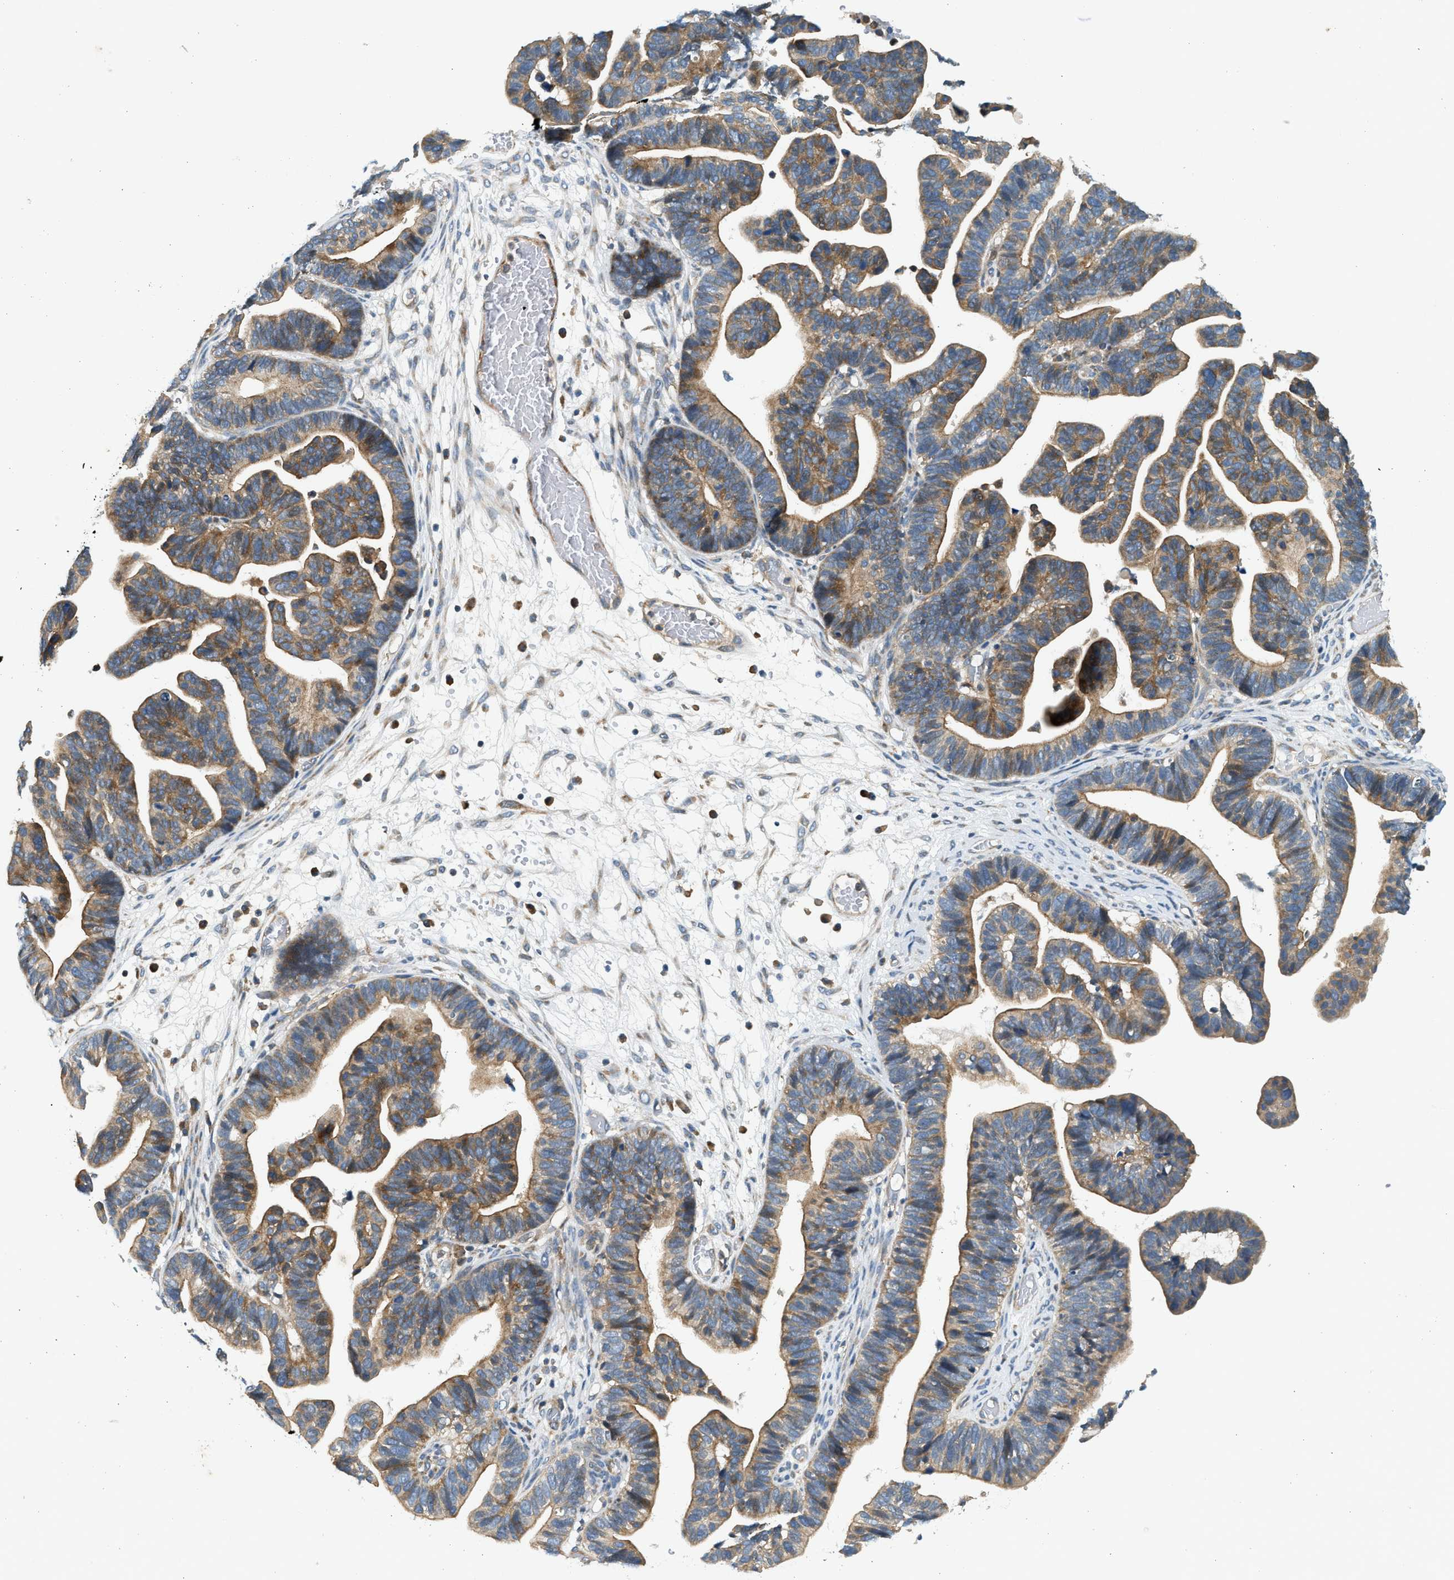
{"staining": {"intensity": "moderate", "quantity": "25%-75%", "location": "cytoplasmic/membranous"}, "tissue": "ovarian cancer", "cell_type": "Tumor cells", "image_type": "cancer", "snomed": [{"axis": "morphology", "description": "Cystadenocarcinoma, serous, NOS"}, {"axis": "topography", "description": "Ovary"}], "caption": "Immunohistochemical staining of serous cystadenocarcinoma (ovarian) displays medium levels of moderate cytoplasmic/membranous protein expression in approximately 25%-75% of tumor cells.", "gene": "KDELR2", "patient": {"sex": "female", "age": 56}}